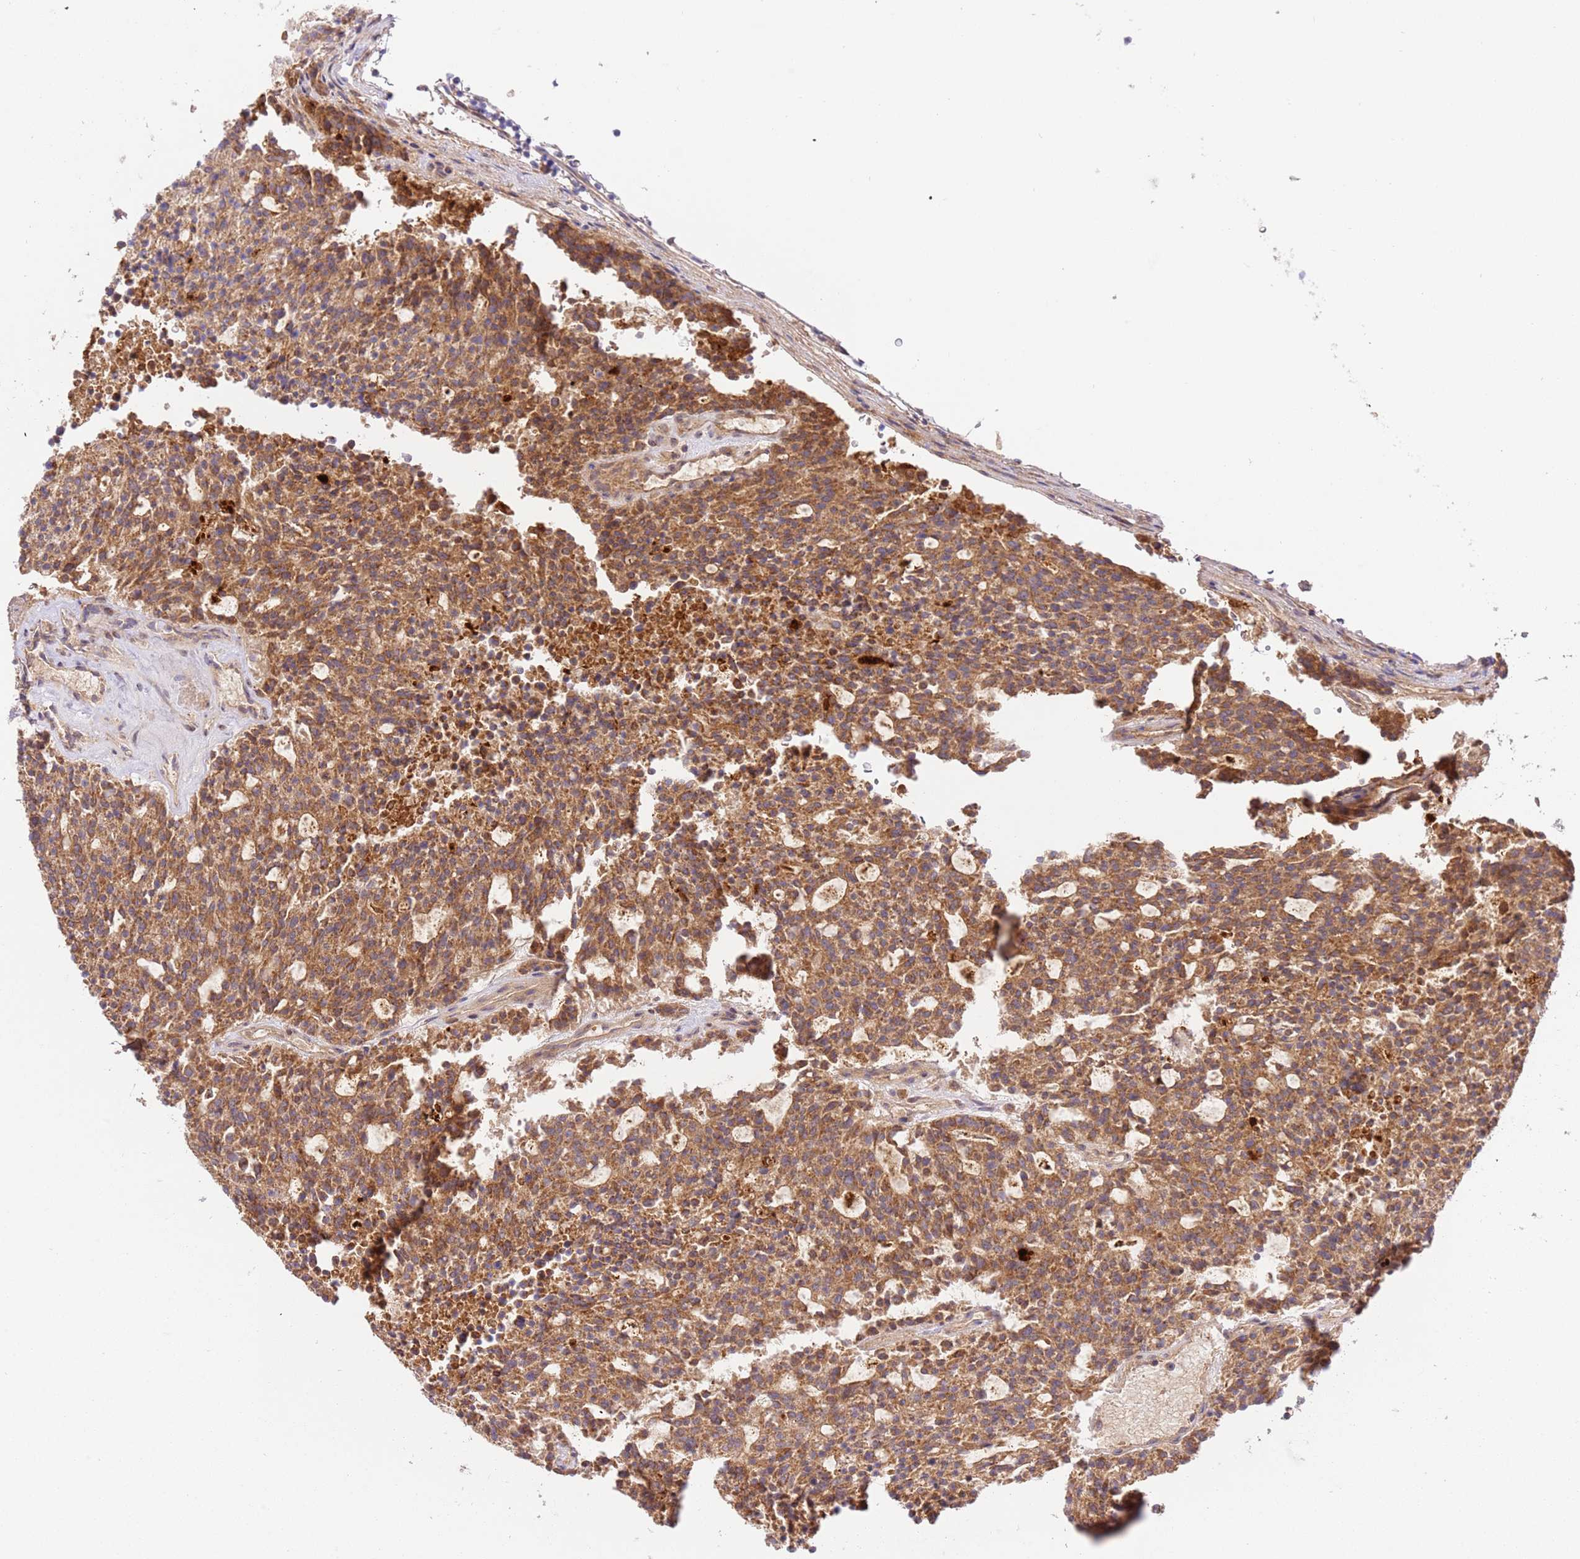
{"staining": {"intensity": "moderate", "quantity": ">75%", "location": "cytoplasmic/membranous"}, "tissue": "carcinoid", "cell_type": "Tumor cells", "image_type": "cancer", "snomed": [{"axis": "morphology", "description": "Carcinoid, malignant, NOS"}, {"axis": "topography", "description": "Pancreas"}], "caption": "This histopathology image displays malignant carcinoid stained with immunohistochemistry (IHC) to label a protein in brown. The cytoplasmic/membranous of tumor cells show moderate positivity for the protein. Nuclei are counter-stained blue.", "gene": "C8G", "patient": {"sex": "female", "age": 54}}